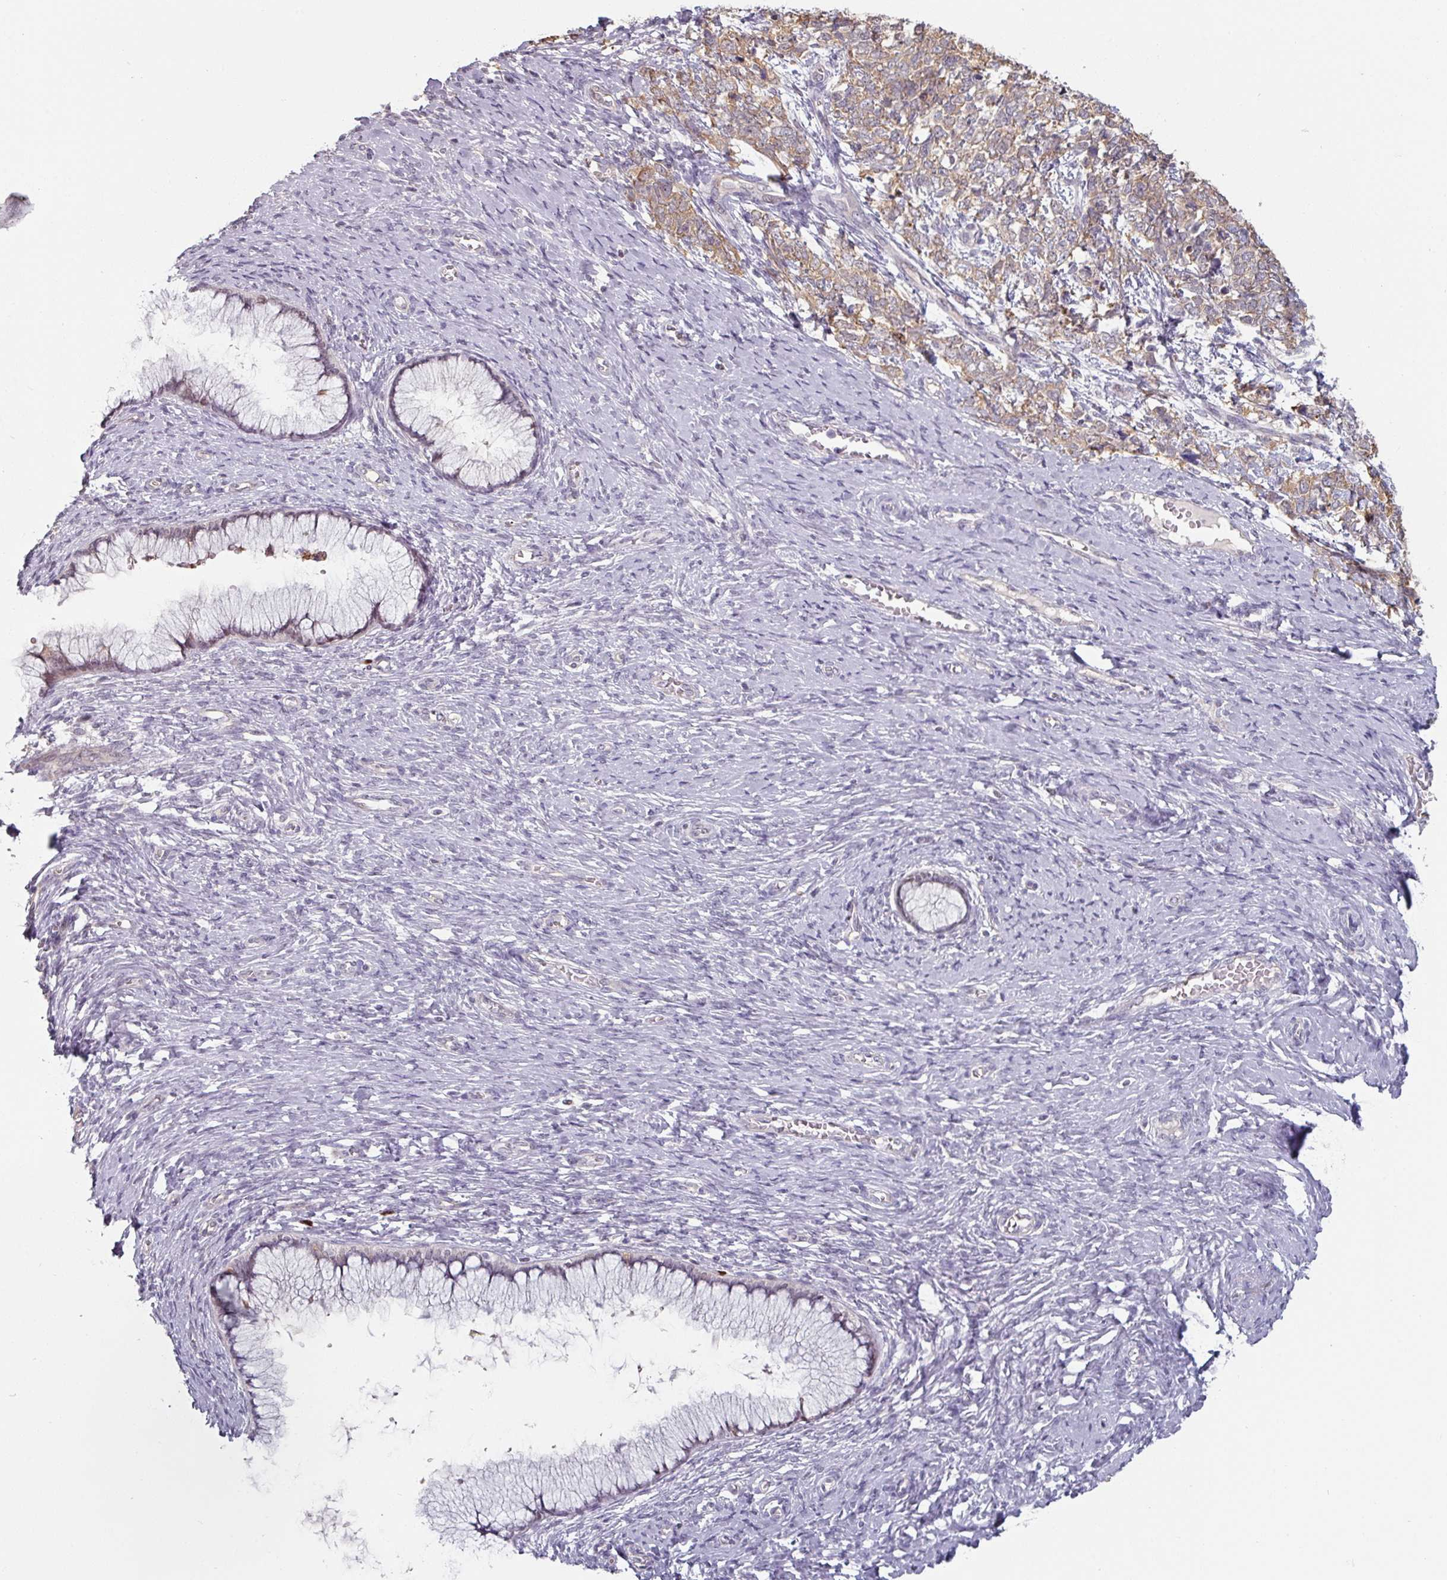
{"staining": {"intensity": "weak", "quantity": "25%-75%", "location": "cytoplasmic/membranous"}, "tissue": "cervical cancer", "cell_type": "Tumor cells", "image_type": "cancer", "snomed": [{"axis": "morphology", "description": "Squamous cell carcinoma, NOS"}, {"axis": "topography", "description": "Cervix"}], "caption": "Immunohistochemical staining of human cervical cancer reveals low levels of weak cytoplasmic/membranous staining in about 25%-75% of tumor cells.", "gene": "ZBTB6", "patient": {"sex": "female", "age": 63}}